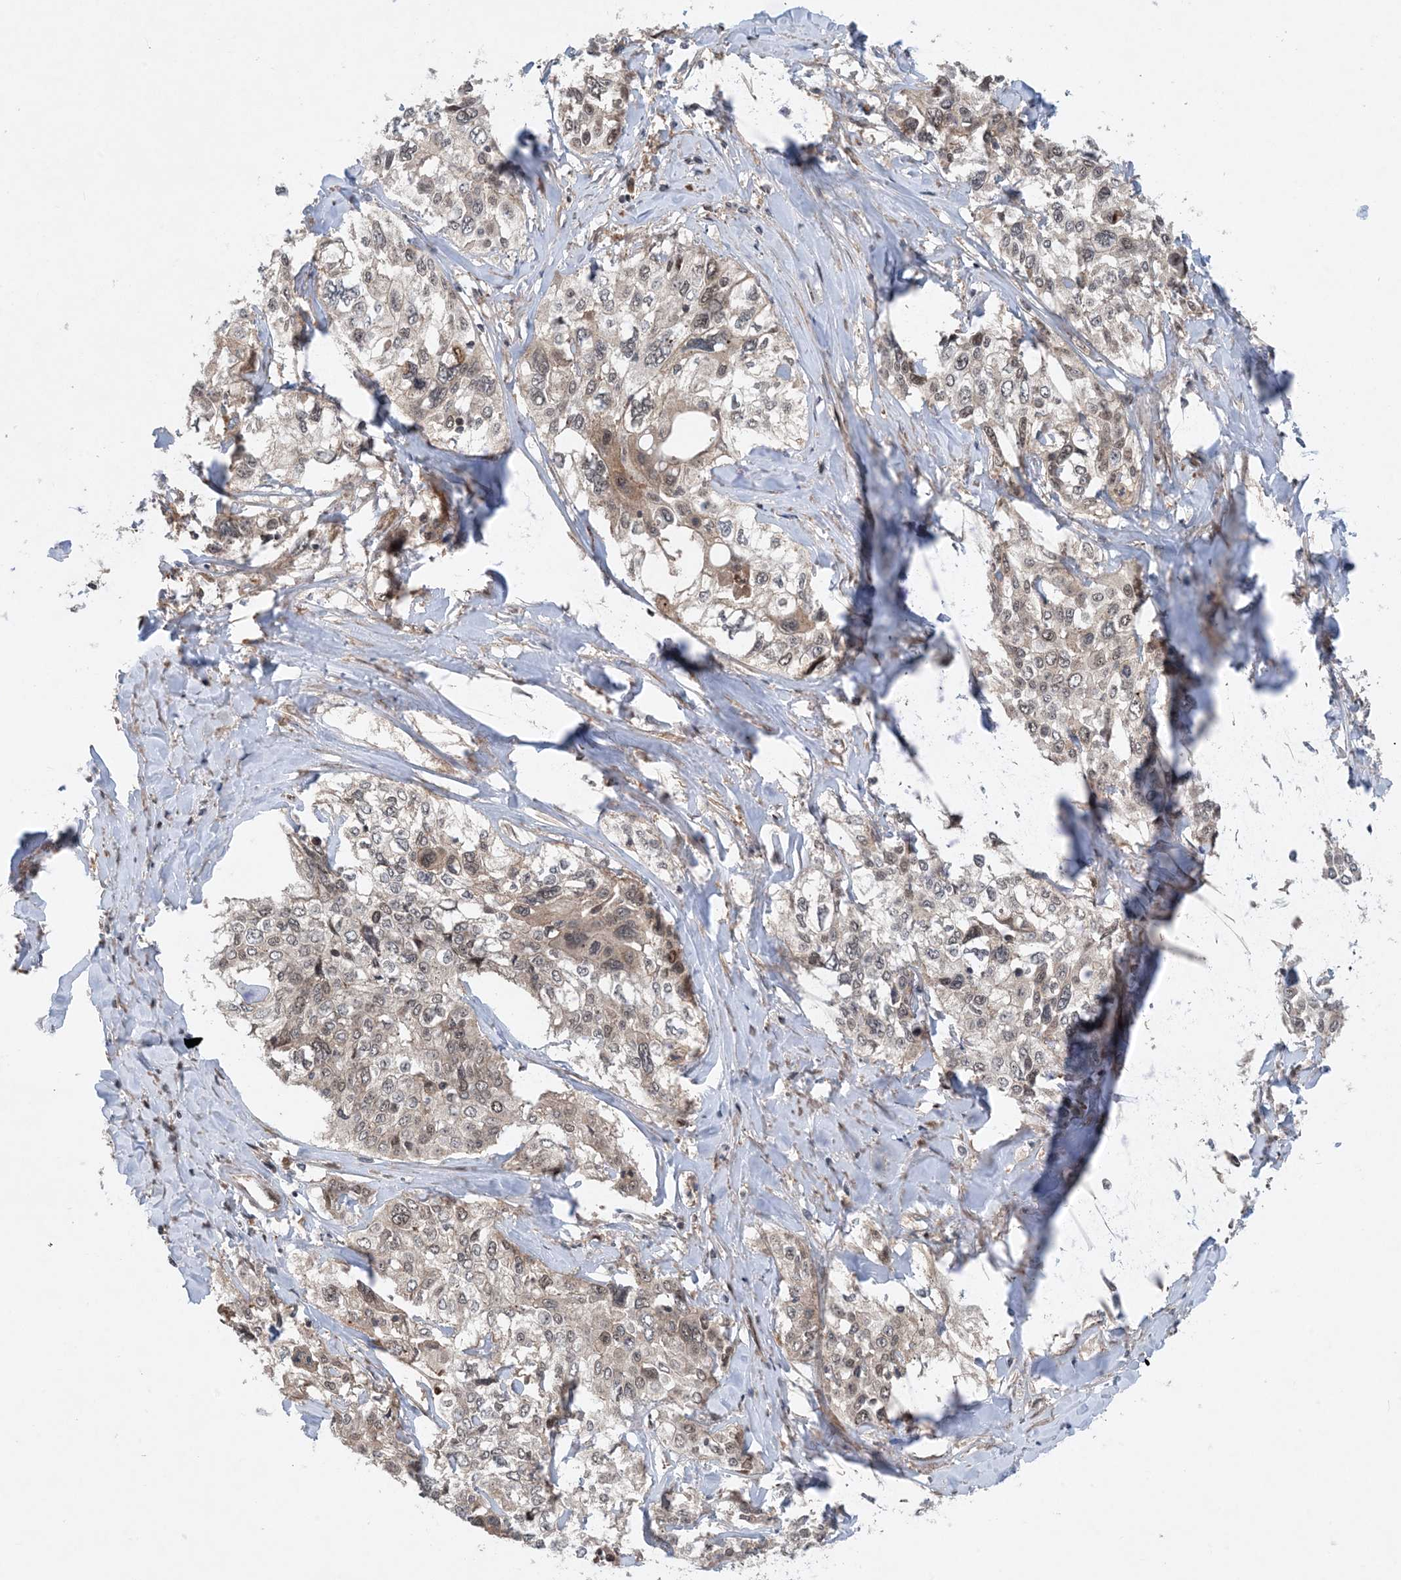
{"staining": {"intensity": "weak", "quantity": ">75%", "location": "cytoplasmic/membranous"}, "tissue": "cervical cancer", "cell_type": "Tumor cells", "image_type": "cancer", "snomed": [{"axis": "morphology", "description": "Squamous cell carcinoma, NOS"}, {"axis": "topography", "description": "Cervix"}], "caption": "Weak cytoplasmic/membranous expression is present in about >75% of tumor cells in cervical cancer (squamous cell carcinoma).", "gene": "HEMK1", "patient": {"sex": "female", "age": 31}}